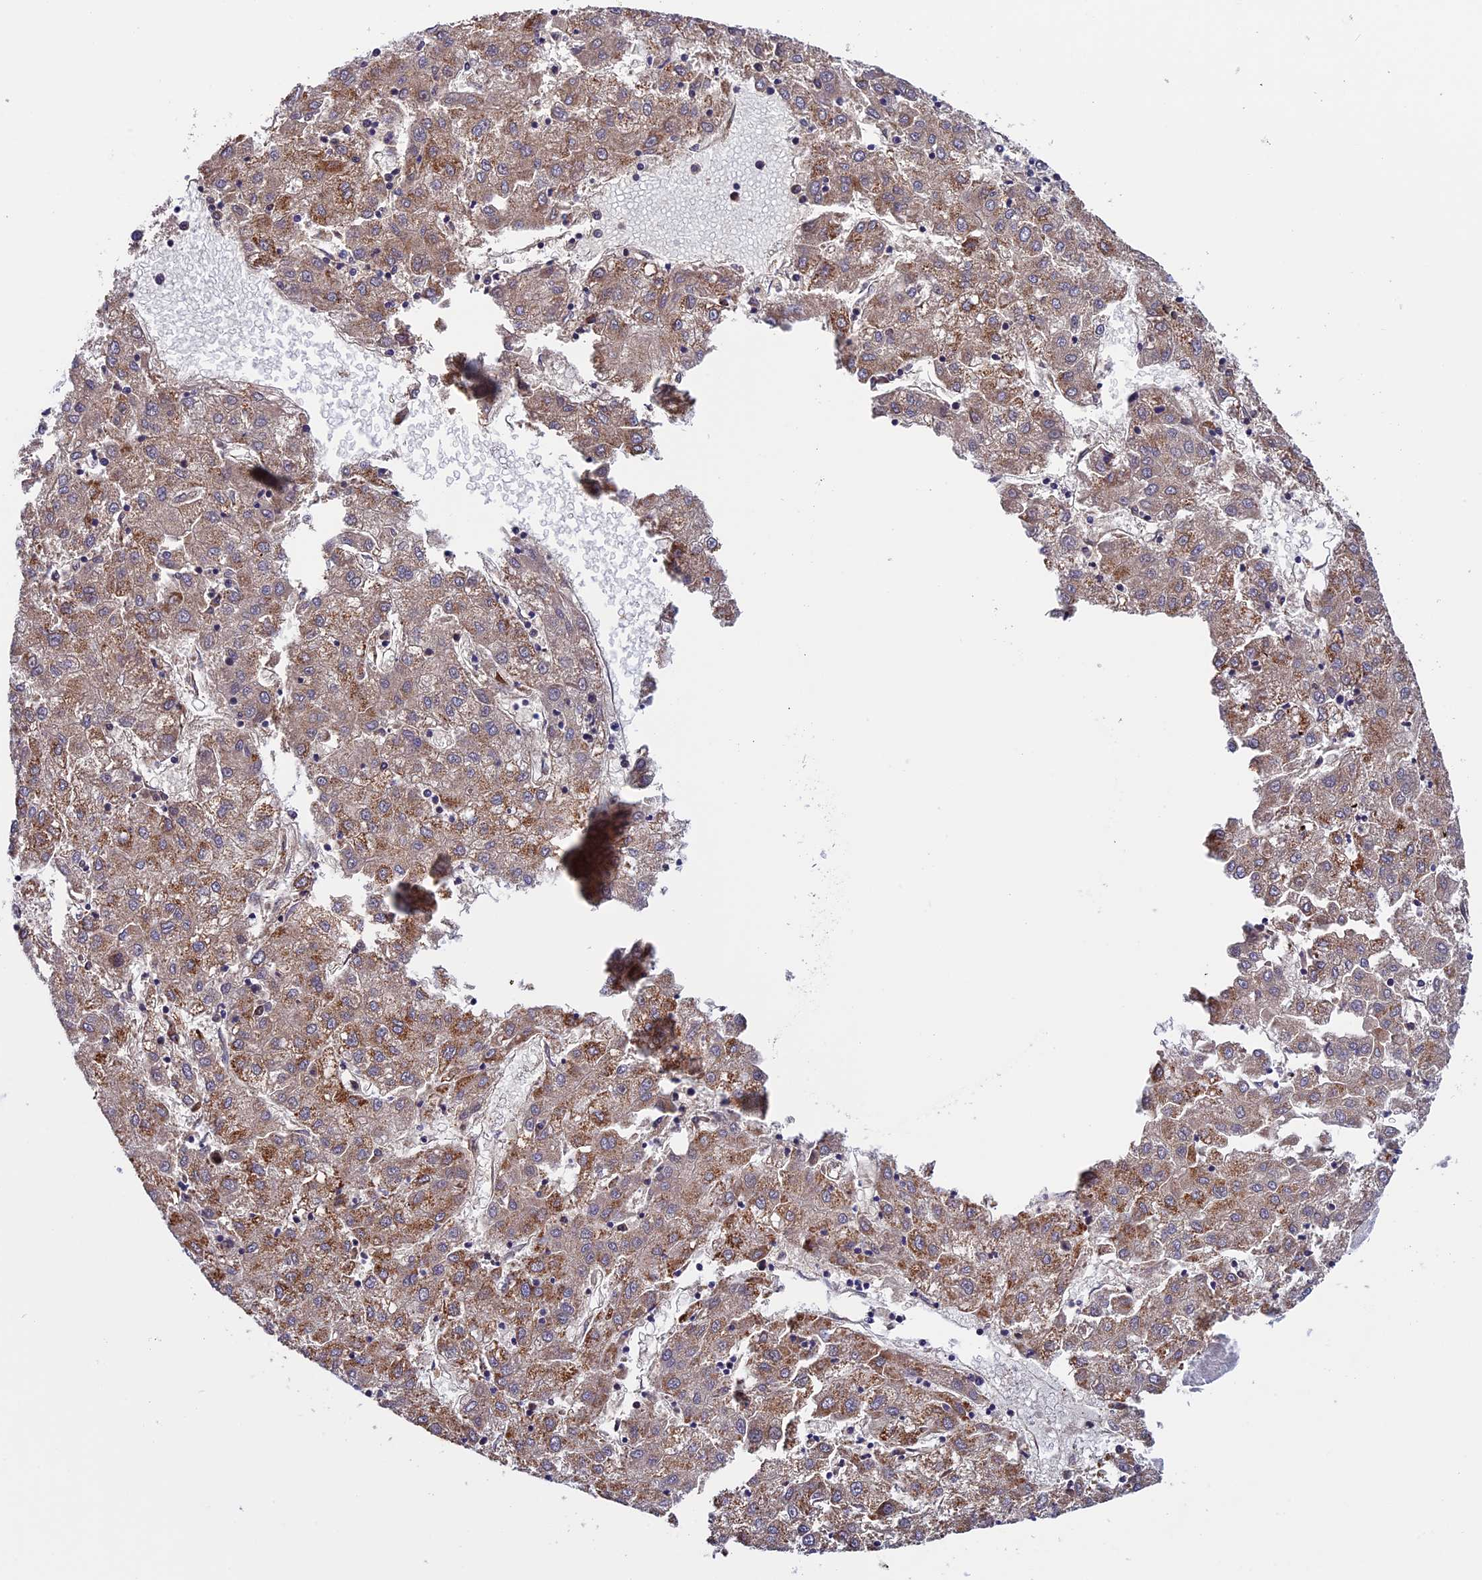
{"staining": {"intensity": "moderate", "quantity": ">75%", "location": "cytoplasmic/membranous"}, "tissue": "liver cancer", "cell_type": "Tumor cells", "image_type": "cancer", "snomed": [{"axis": "morphology", "description": "Carcinoma, Hepatocellular, NOS"}, {"axis": "topography", "description": "Liver"}], "caption": "IHC photomicrograph of human liver hepatocellular carcinoma stained for a protein (brown), which exhibits medium levels of moderate cytoplasmic/membranous staining in about >75% of tumor cells.", "gene": "SLC9A5", "patient": {"sex": "male", "age": 72}}